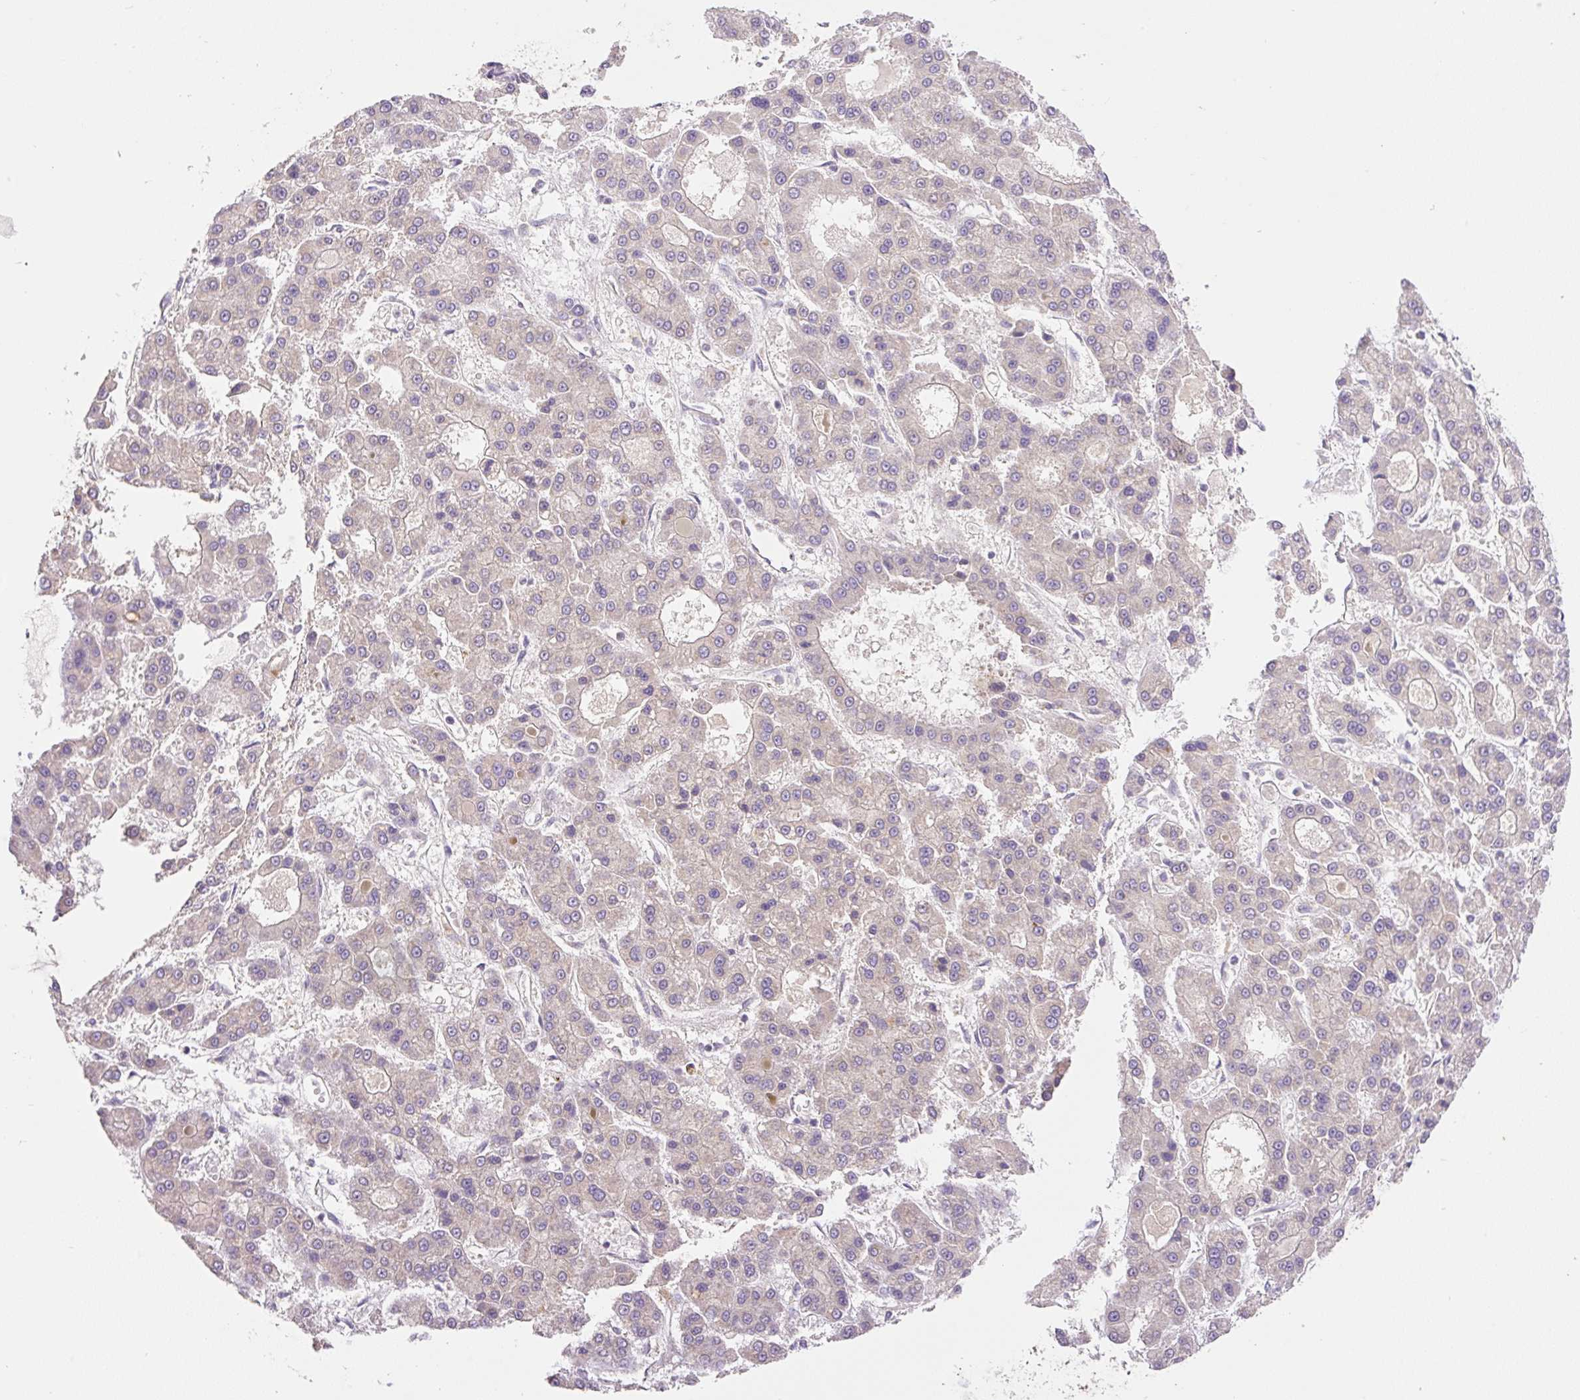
{"staining": {"intensity": "negative", "quantity": "none", "location": "none"}, "tissue": "liver cancer", "cell_type": "Tumor cells", "image_type": "cancer", "snomed": [{"axis": "morphology", "description": "Carcinoma, Hepatocellular, NOS"}, {"axis": "topography", "description": "Liver"}], "caption": "High power microscopy photomicrograph of an immunohistochemistry (IHC) photomicrograph of liver cancer, revealing no significant expression in tumor cells. The staining was performed using DAB (3,3'-diaminobenzidine) to visualize the protein expression in brown, while the nuclei were stained in blue with hematoxylin (Magnification: 20x).", "gene": "COX8A", "patient": {"sex": "male", "age": 70}}